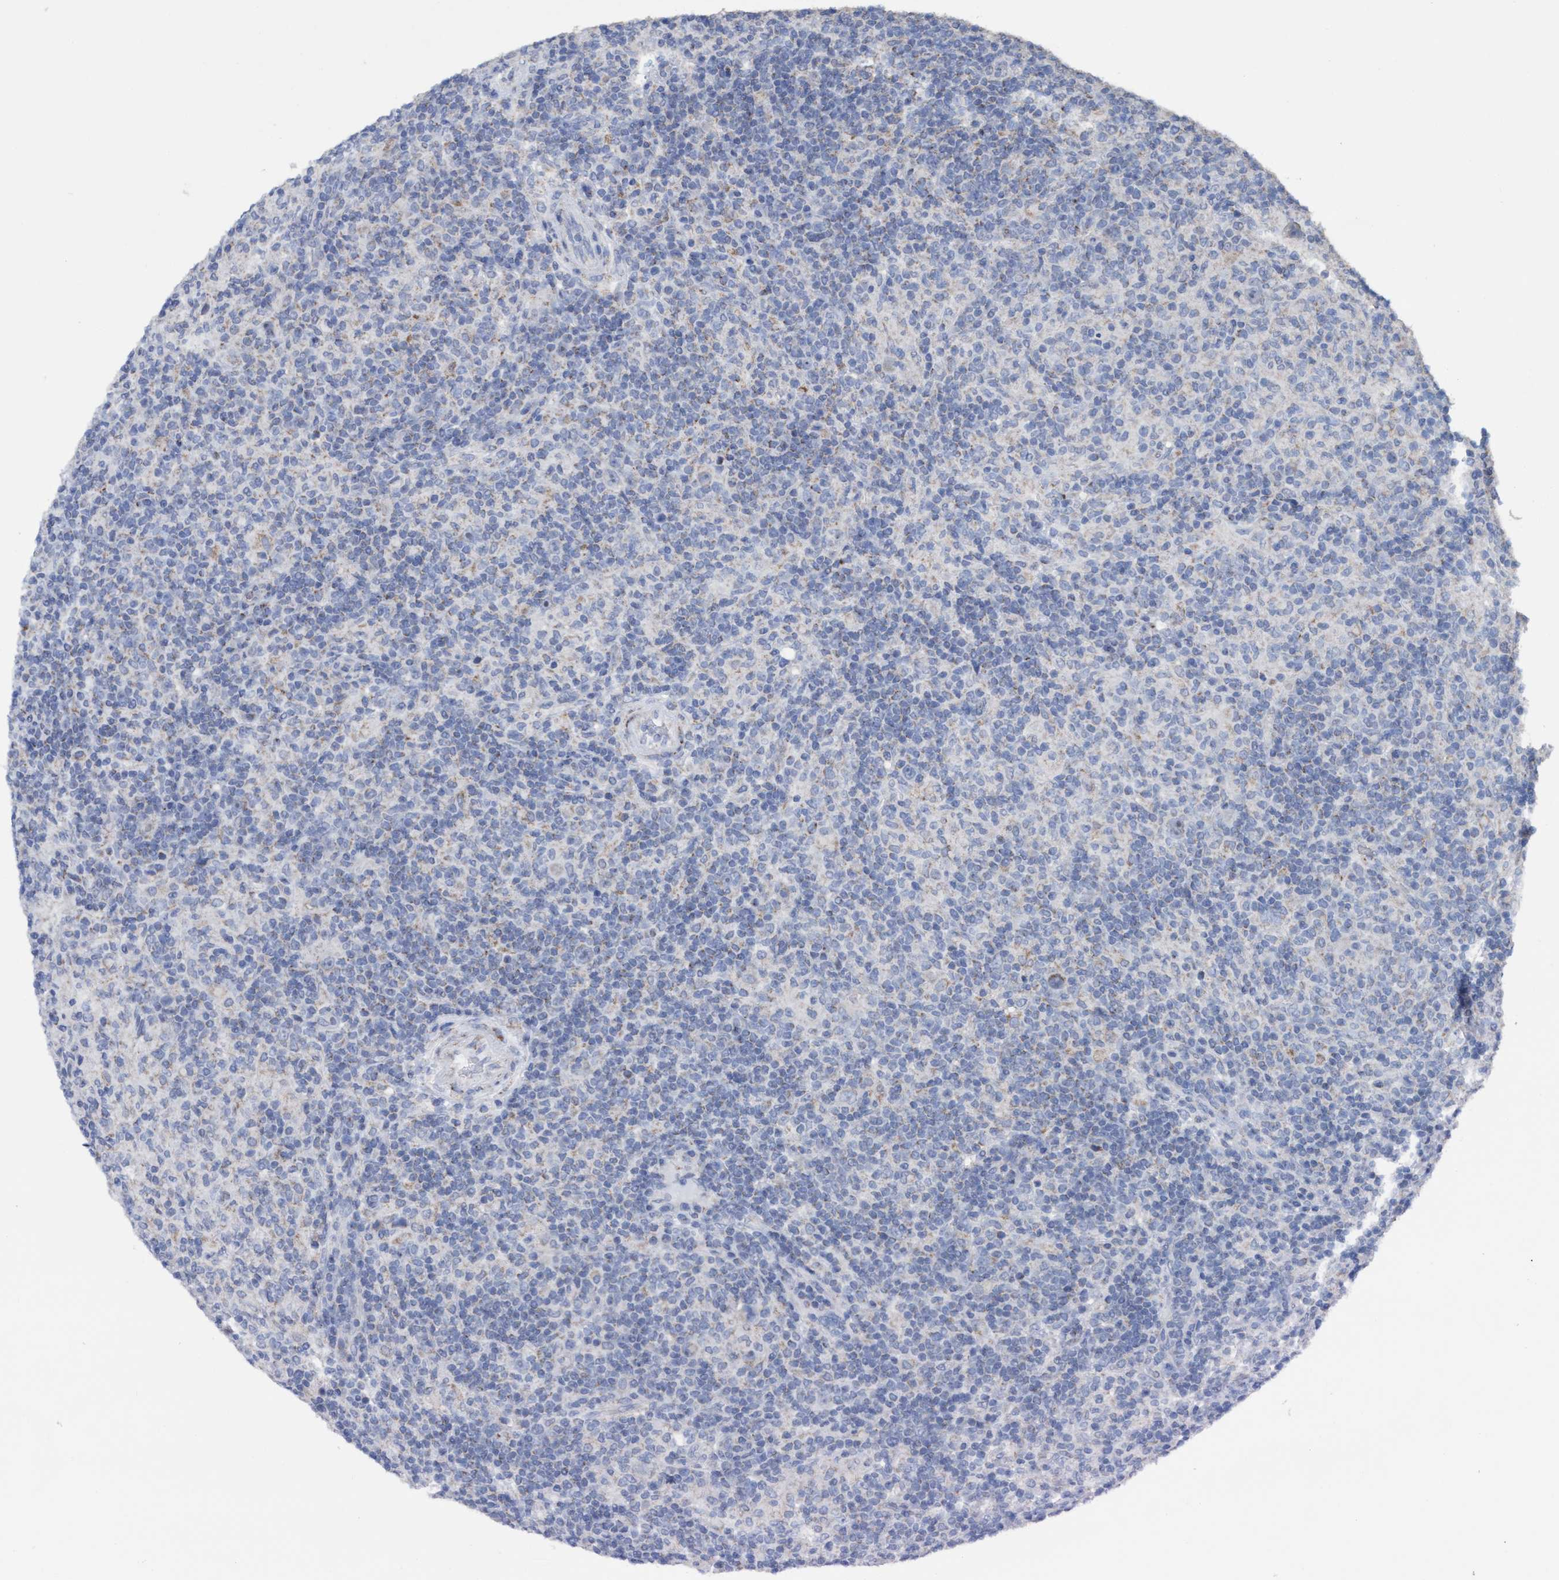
{"staining": {"intensity": "weak", "quantity": "<25%", "location": "cytoplasmic/membranous"}, "tissue": "lymphoma", "cell_type": "Tumor cells", "image_type": "cancer", "snomed": [{"axis": "morphology", "description": "Hodgkin's disease, NOS"}, {"axis": "topography", "description": "Lymph node"}], "caption": "Immunohistochemistry (IHC) of Hodgkin's disease displays no expression in tumor cells.", "gene": "RSAD1", "patient": {"sex": "male", "age": 70}}